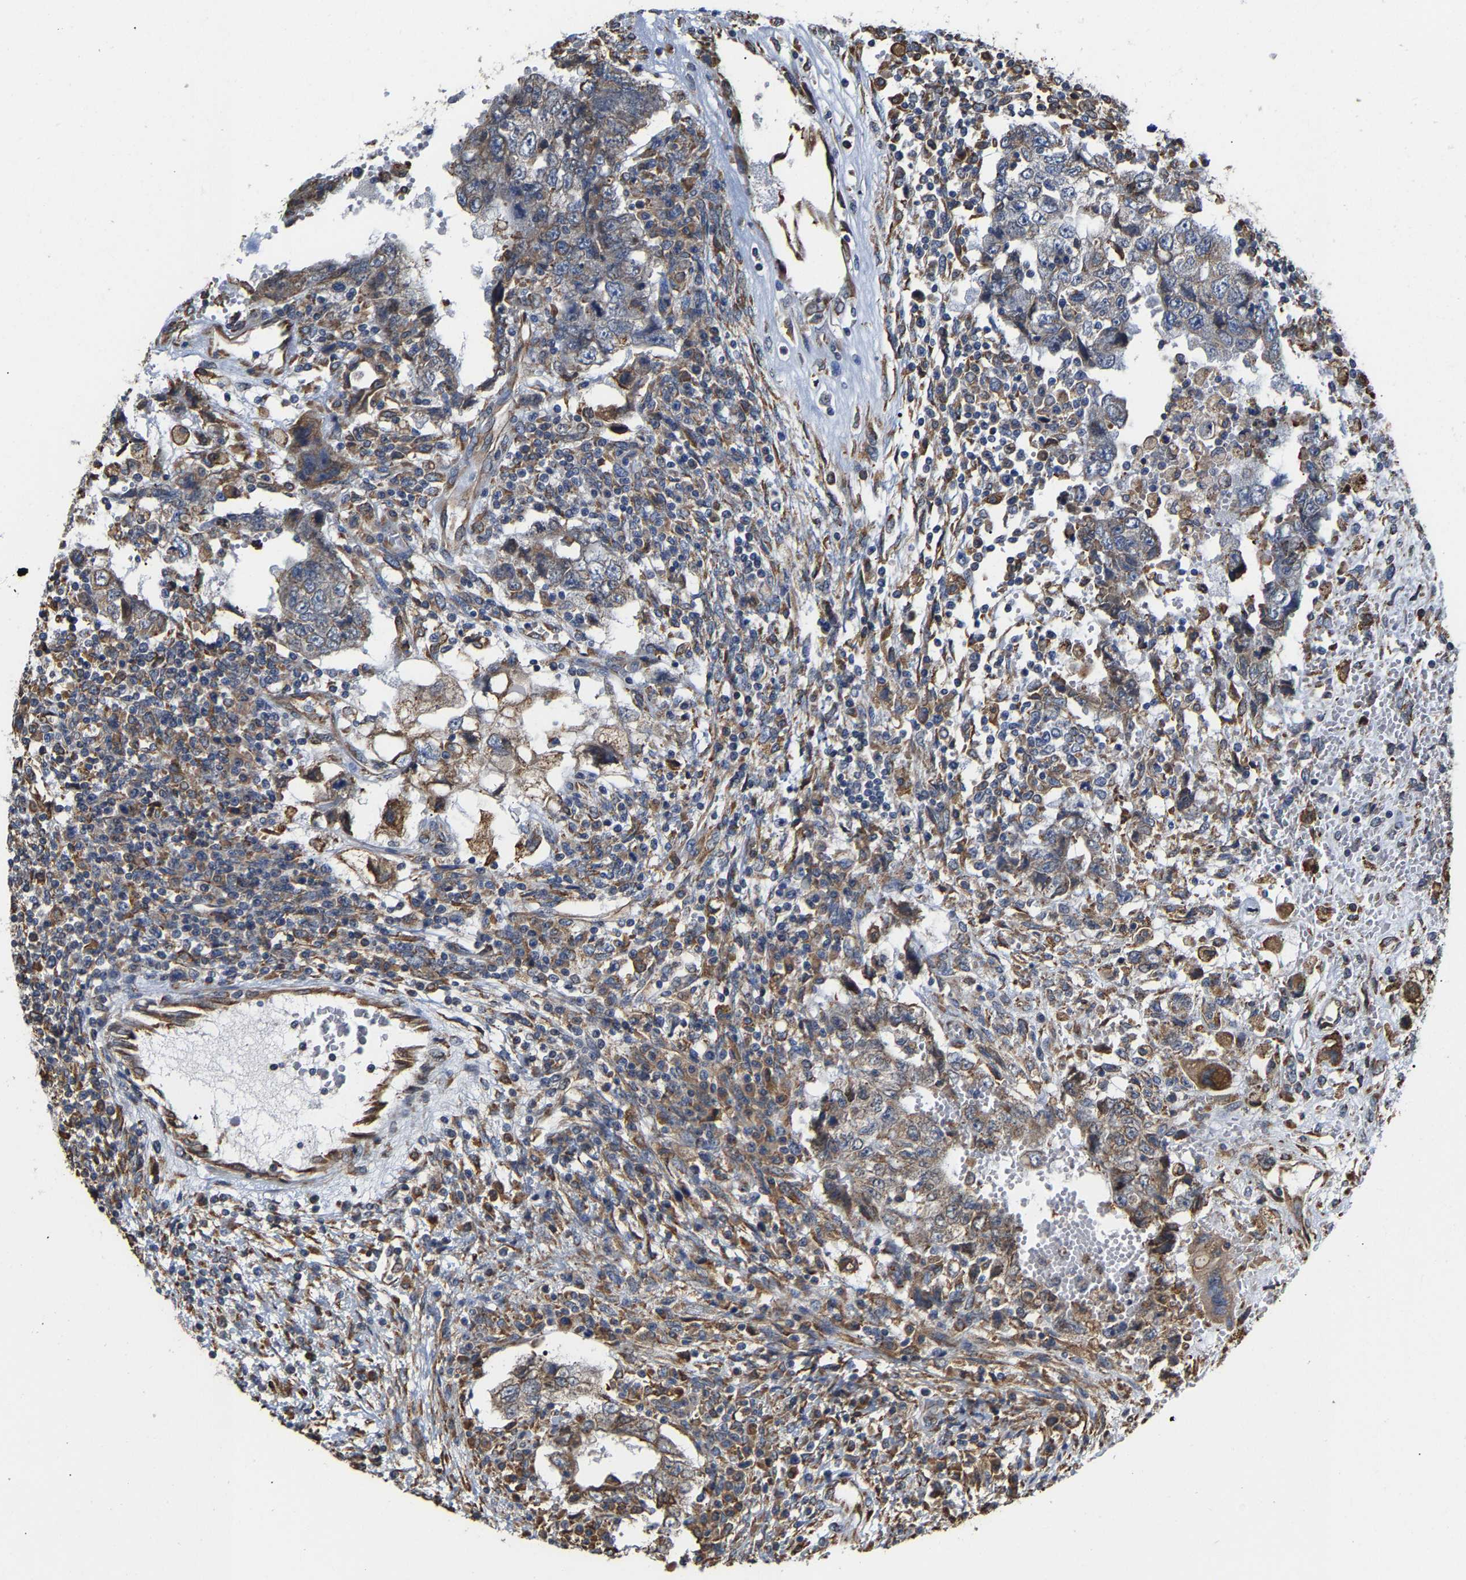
{"staining": {"intensity": "weak", "quantity": "25%-75%", "location": "cytoplasmic/membranous"}, "tissue": "testis cancer", "cell_type": "Tumor cells", "image_type": "cancer", "snomed": [{"axis": "morphology", "description": "Carcinoma, Embryonal, NOS"}, {"axis": "topography", "description": "Testis"}], "caption": "Protein expression analysis of human testis embryonal carcinoma reveals weak cytoplasmic/membranous positivity in approximately 25%-75% of tumor cells.", "gene": "ARAP1", "patient": {"sex": "male", "age": 26}}